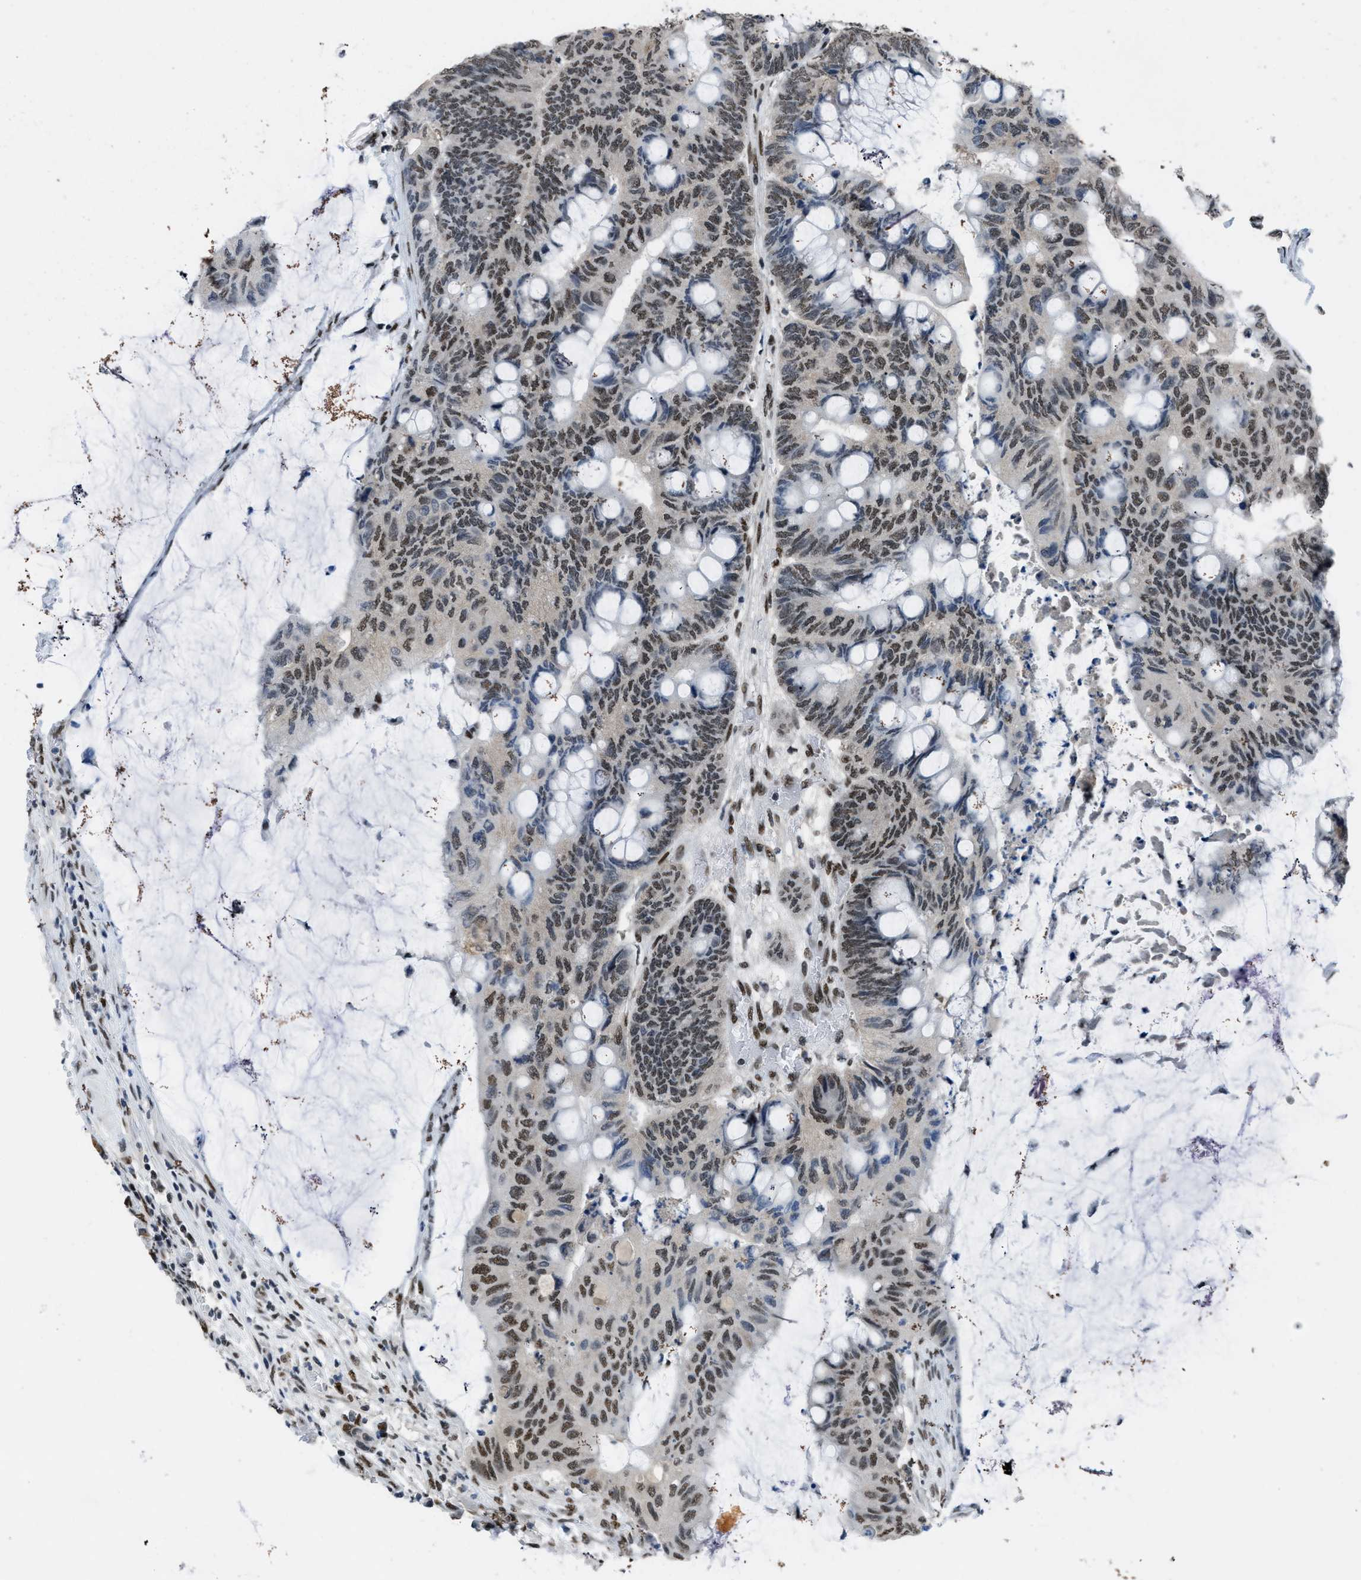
{"staining": {"intensity": "moderate", "quantity": ">75%", "location": "nuclear"}, "tissue": "colorectal cancer", "cell_type": "Tumor cells", "image_type": "cancer", "snomed": [{"axis": "morphology", "description": "Normal tissue, NOS"}, {"axis": "morphology", "description": "Adenocarcinoma, NOS"}, {"axis": "topography", "description": "Rectum"}], "caption": "Approximately >75% of tumor cells in human colorectal cancer (adenocarcinoma) demonstrate moderate nuclear protein expression as visualized by brown immunohistochemical staining.", "gene": "GATAD2B", "patient": {"sex": "male", "age": 92}}